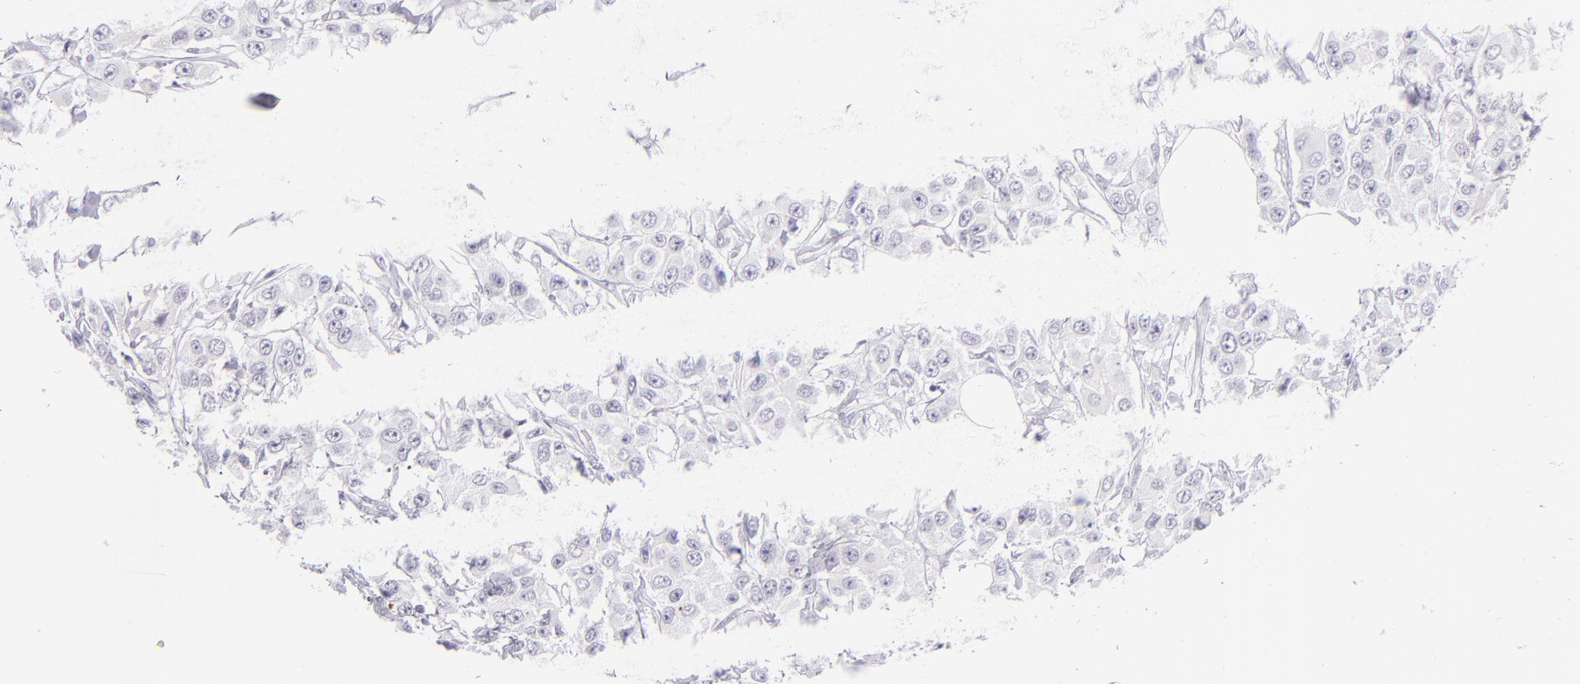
{"staining": {"intensity": "negative", "quantity": "none", "location": "none"}, "tissue": "breast cancer", "cell_type": "Tumor cells", "image_type": "cancer", "snomed": [{"axis": "morphology", "description": "Duct carcinoma"}, {"axis": "topography", "description": "Breast"}], "caption": "The immunohistochemistry micrograph has no significant staining in tumor cells of breast intraductal carcinoma tissue.", "gene": "VIL1", "patient": {"sex": "female", "age": 58}}